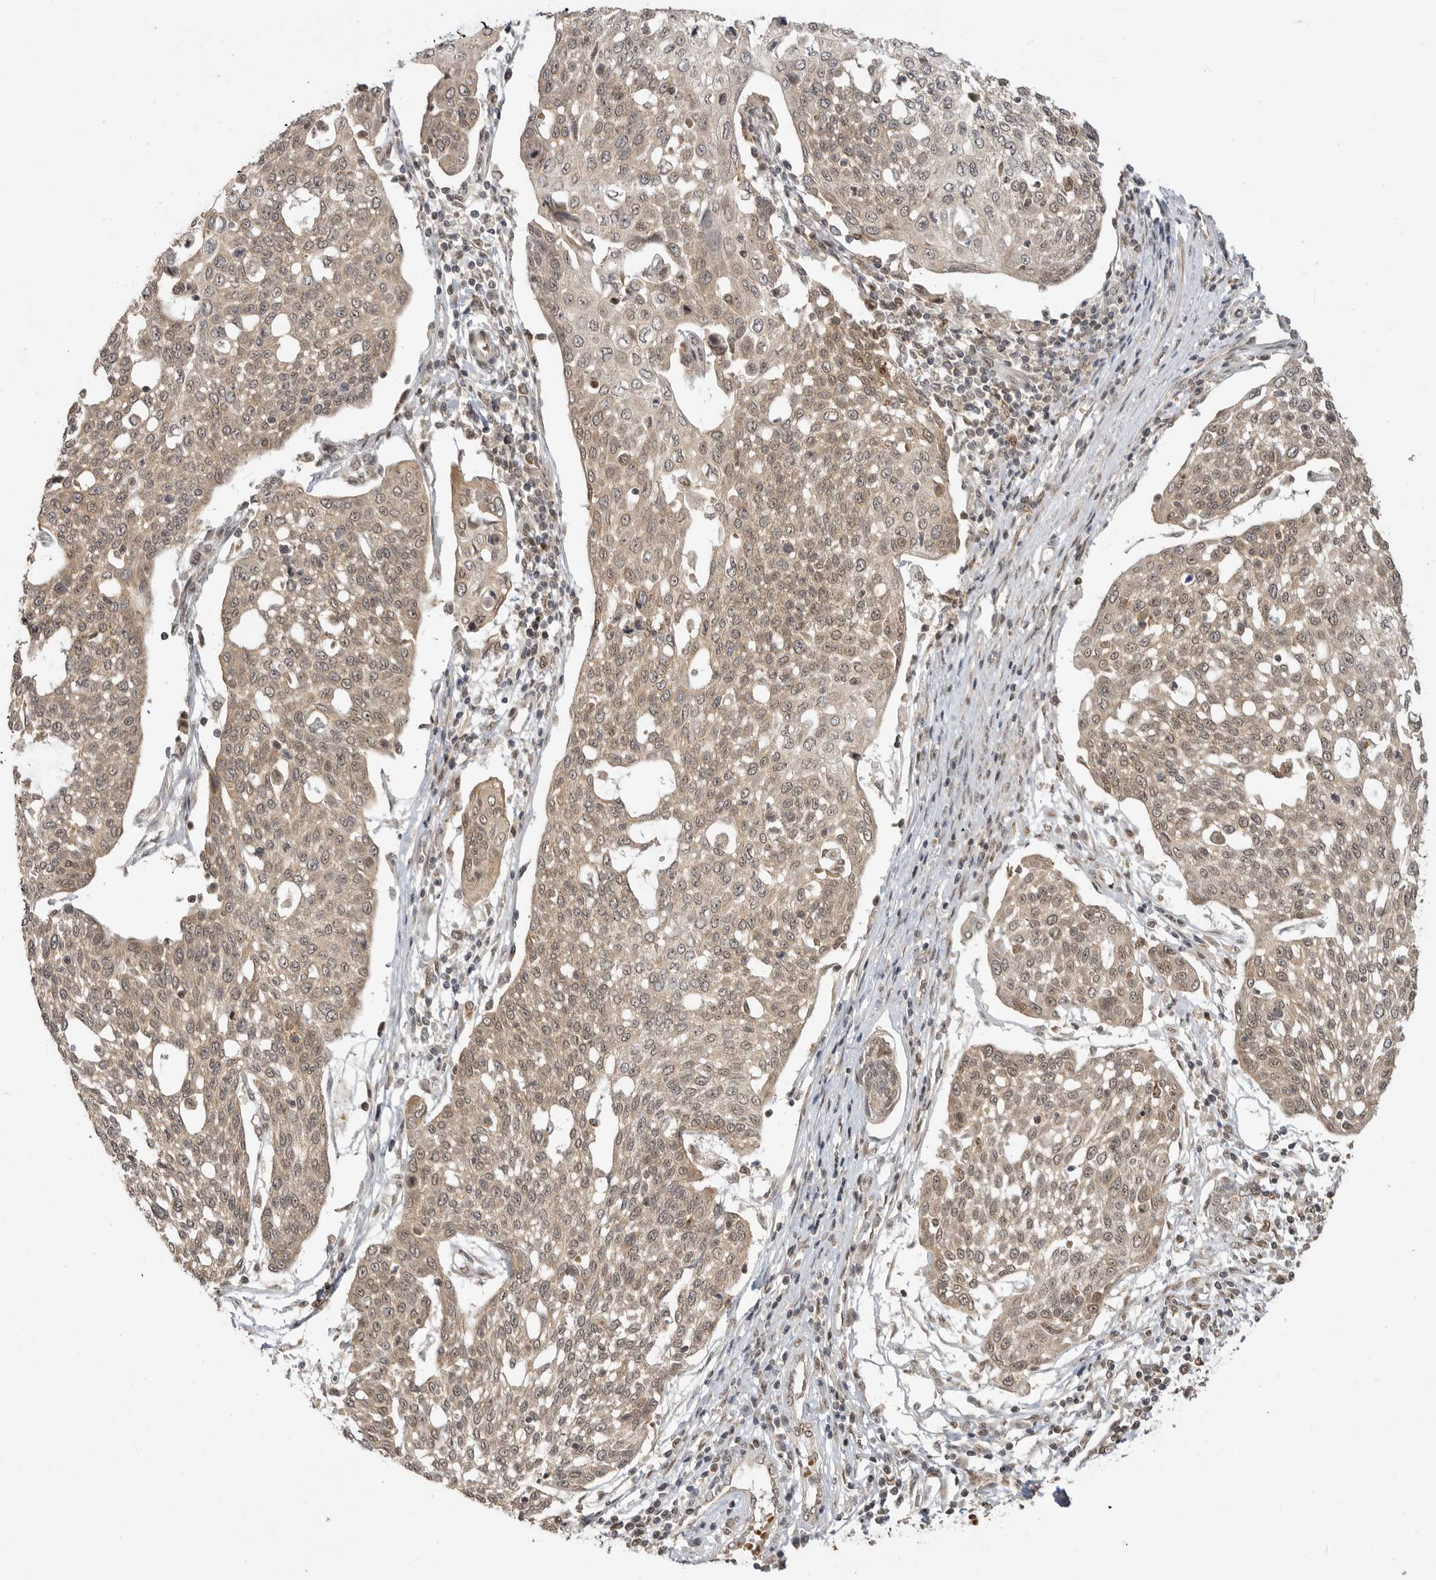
{"staining": {"intensity": "weak", "quantity": ">75%", "location": "cytoplasmic/membranous"}, "tissue": "cervical cancer", "cell_type": "Tumor cells", "image_type": "cancer", "snomed": [{"axis": "morphology", "description": "Squamous cell carcinoma, NOS"}, {"axis": "topography", "description": "Cervix"}], "caption": "About >75% of tumor cells in cervical squamous cell carcinoma exhibit weak cytoplasmic/membranous protein expression as visualized by brown immunohistochemical staining.", "gene": "ALKAL1", "patient": {"sex": "female", "age": 34}}